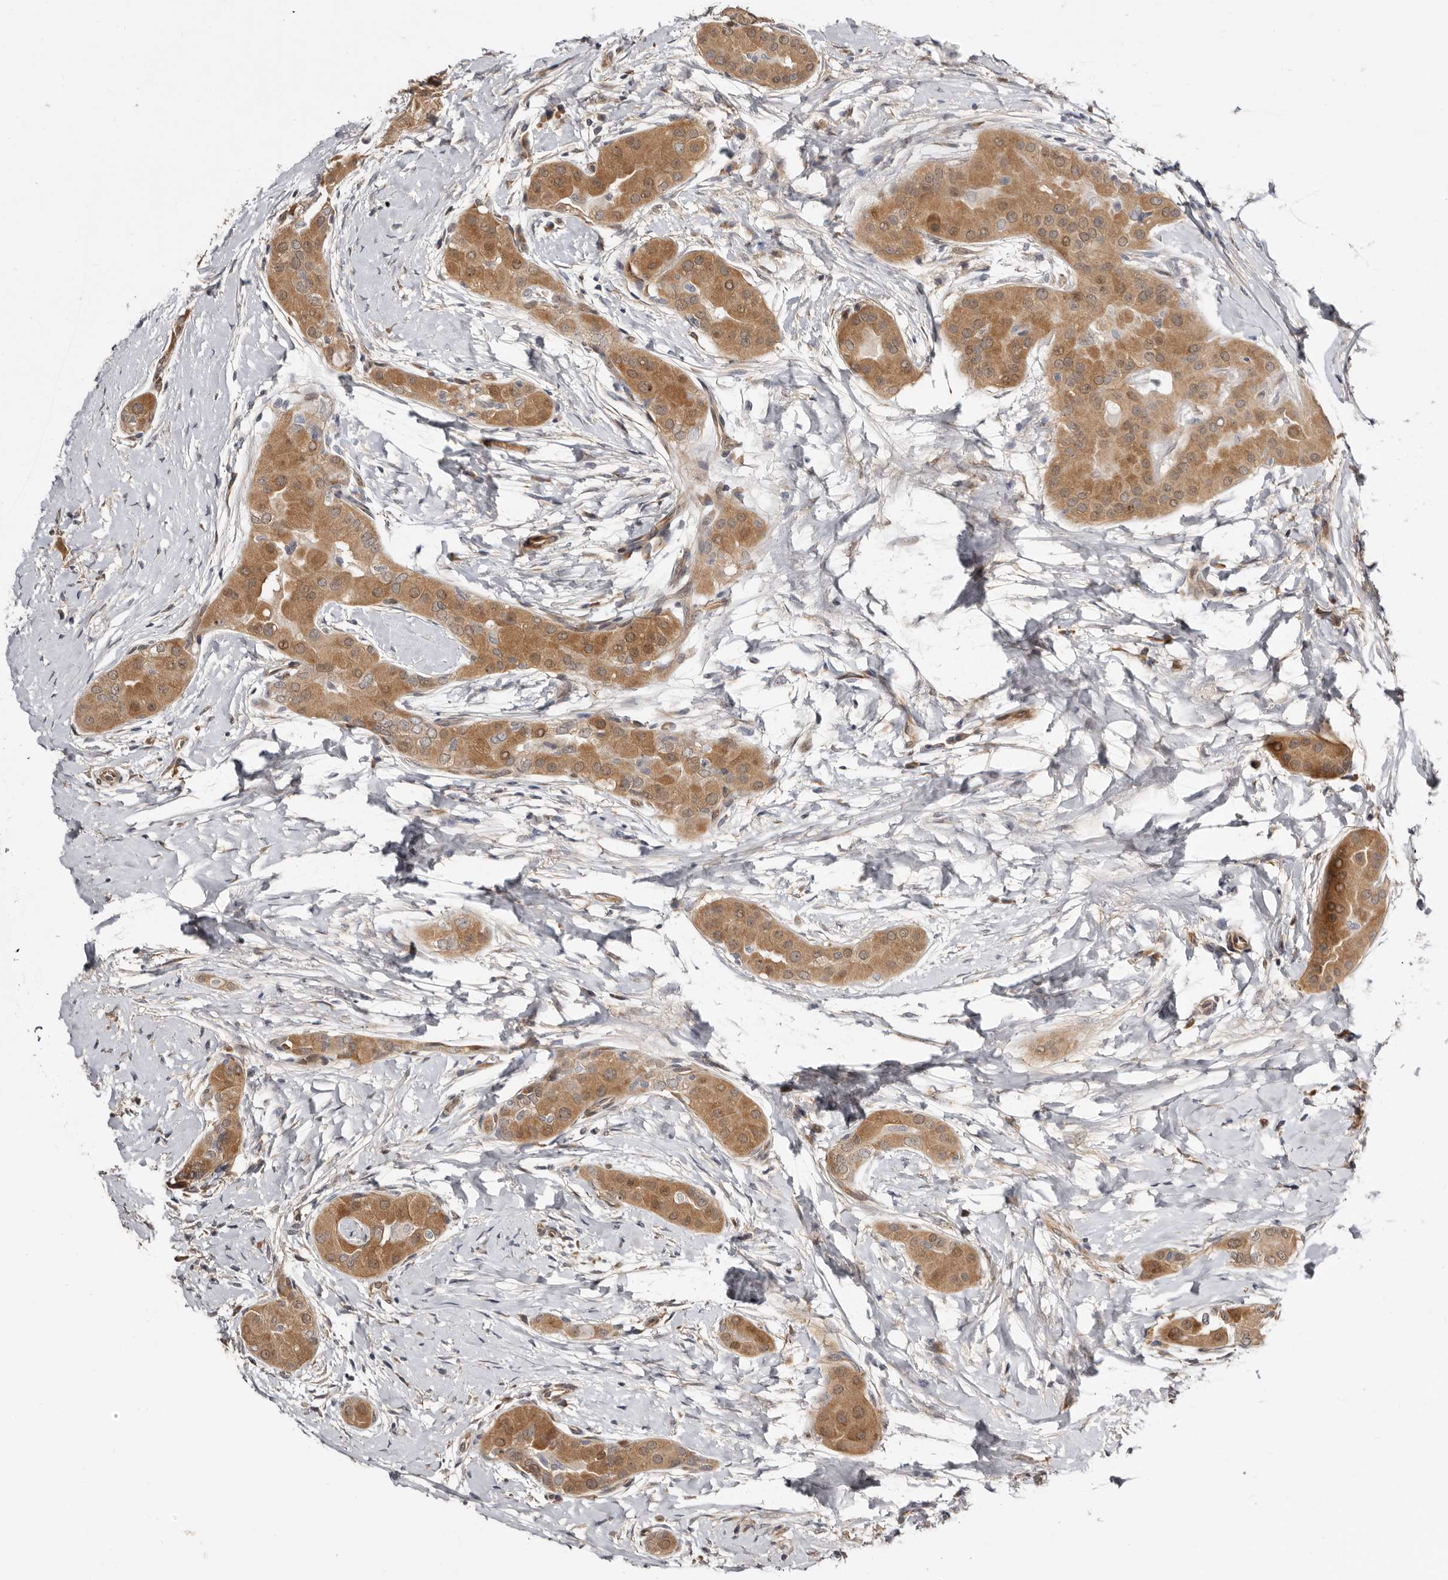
{"staining": {"intensity": "moderate", "quantity": ">75%", "location": "cytoplasmic/membranous,nuclear"}, "tissue": "thyroid cancer", "cell_type": "Tumor cells", "image_type": "cancer", "snomed": [{"axis": "morphology", "description": "Papillary adenocarcinoma, NOS"}, {"axis": "topography", "description": "Thyroid gland"}], "caption": "Protein staining exhibits moderate cytoplasmic/membranous and nuclear expression in approximately >75% of tumor cells in thyroid cancer (papillary adenocarcinoma).", "gene": "SBDS", "patient": {"sex": "male", "age": 33}}